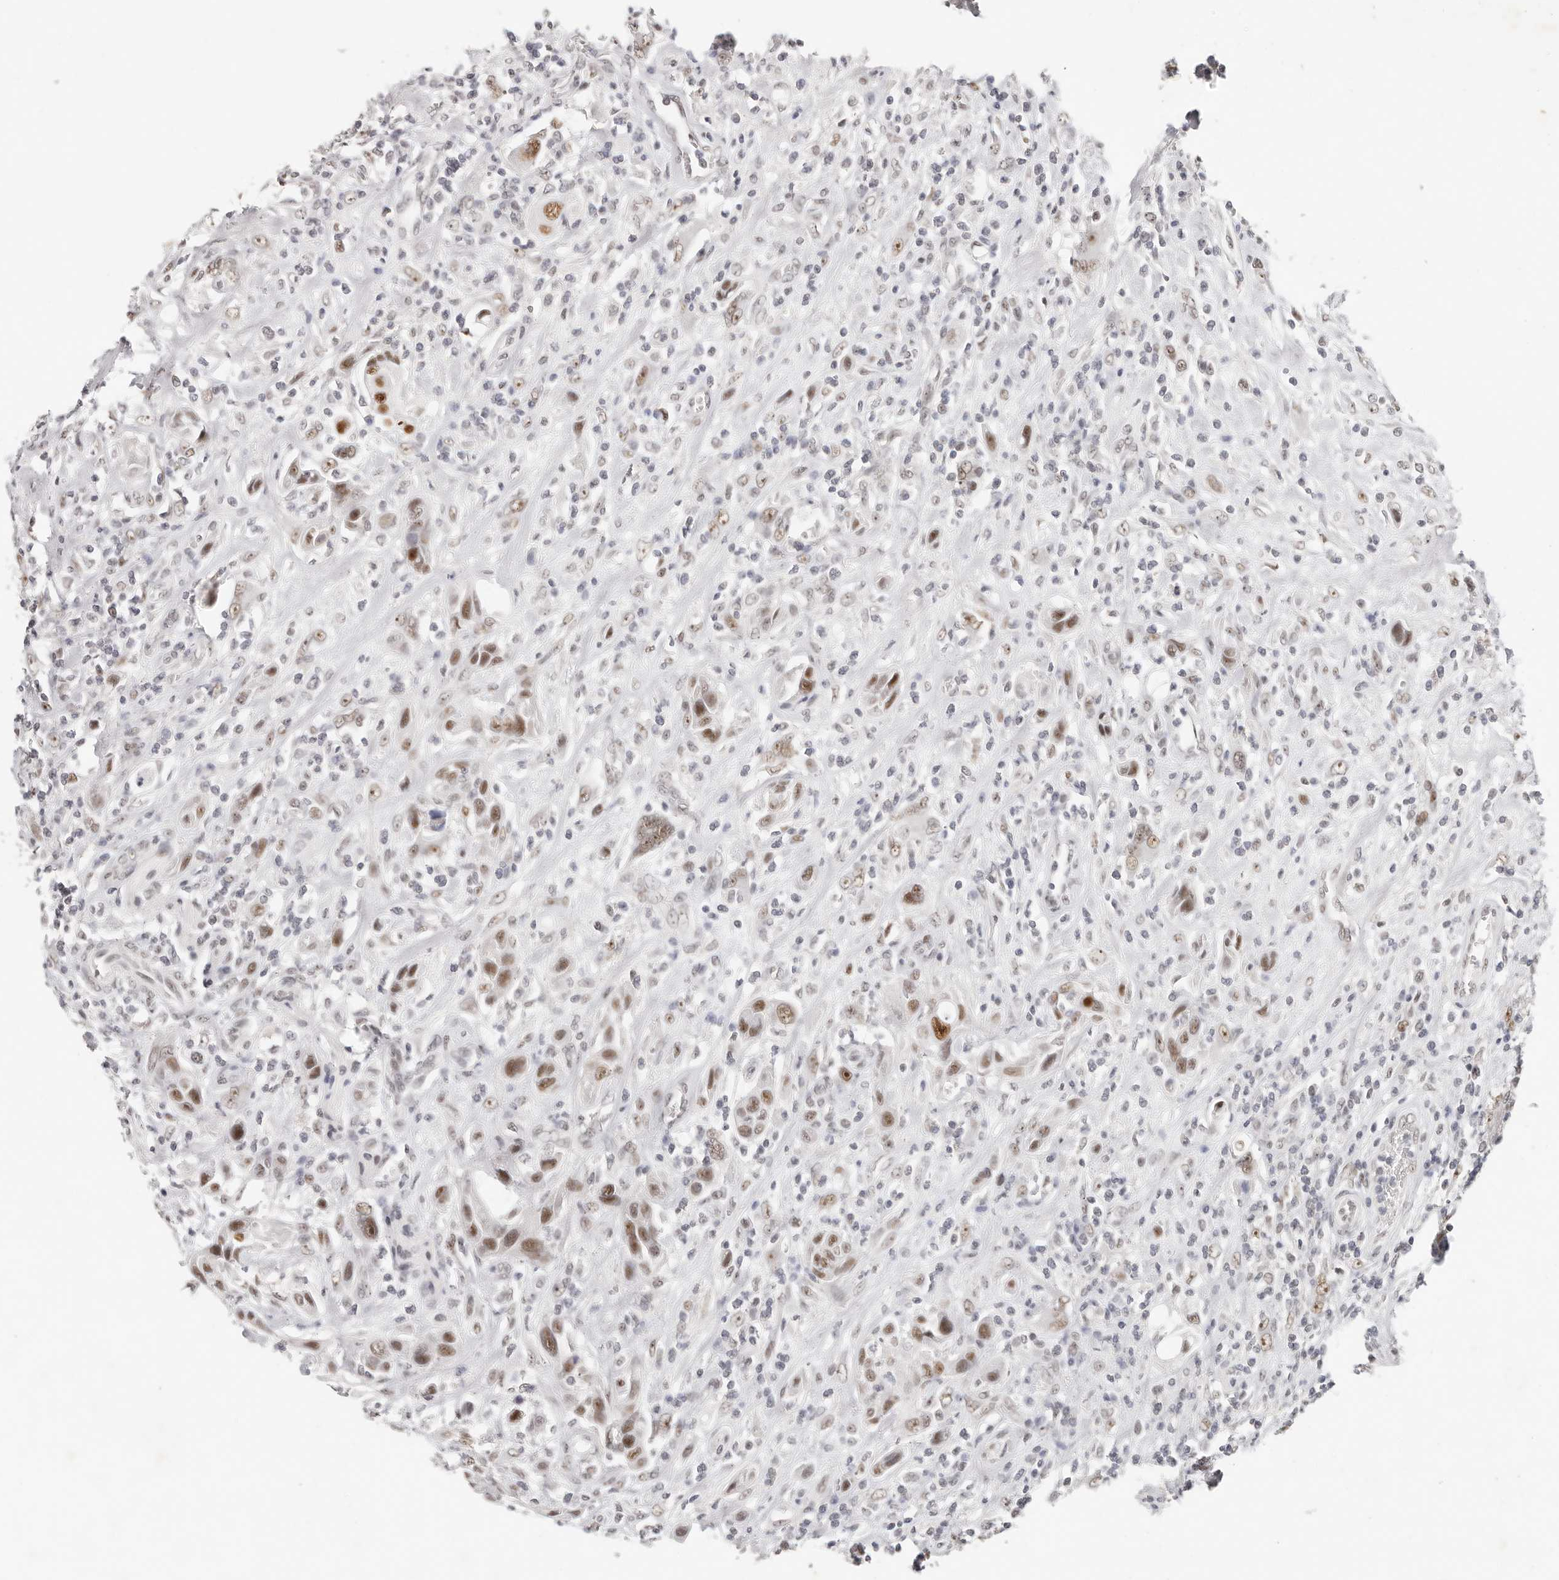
{"staining": {"intensity": "moderate", "quantity": ">75%", "location": "nuclear"}, "tissue": "urothelial cancer", "cell_type": "Tumor cells", "image_type": "cancer", "snomed": [{"axis": "morphology", "description": "Urothelial carcinoma, High grade"}, {"axis": "topography", "description": "Urinary bladder"}], "caption": "Urothelial cancer was stained to show a protein in brown. There is medium levels of moderate nuclear staining in approximately >75% of tumor cells.", "gene": "LARP7", "patient": {"sex": "male", "age": 50}}